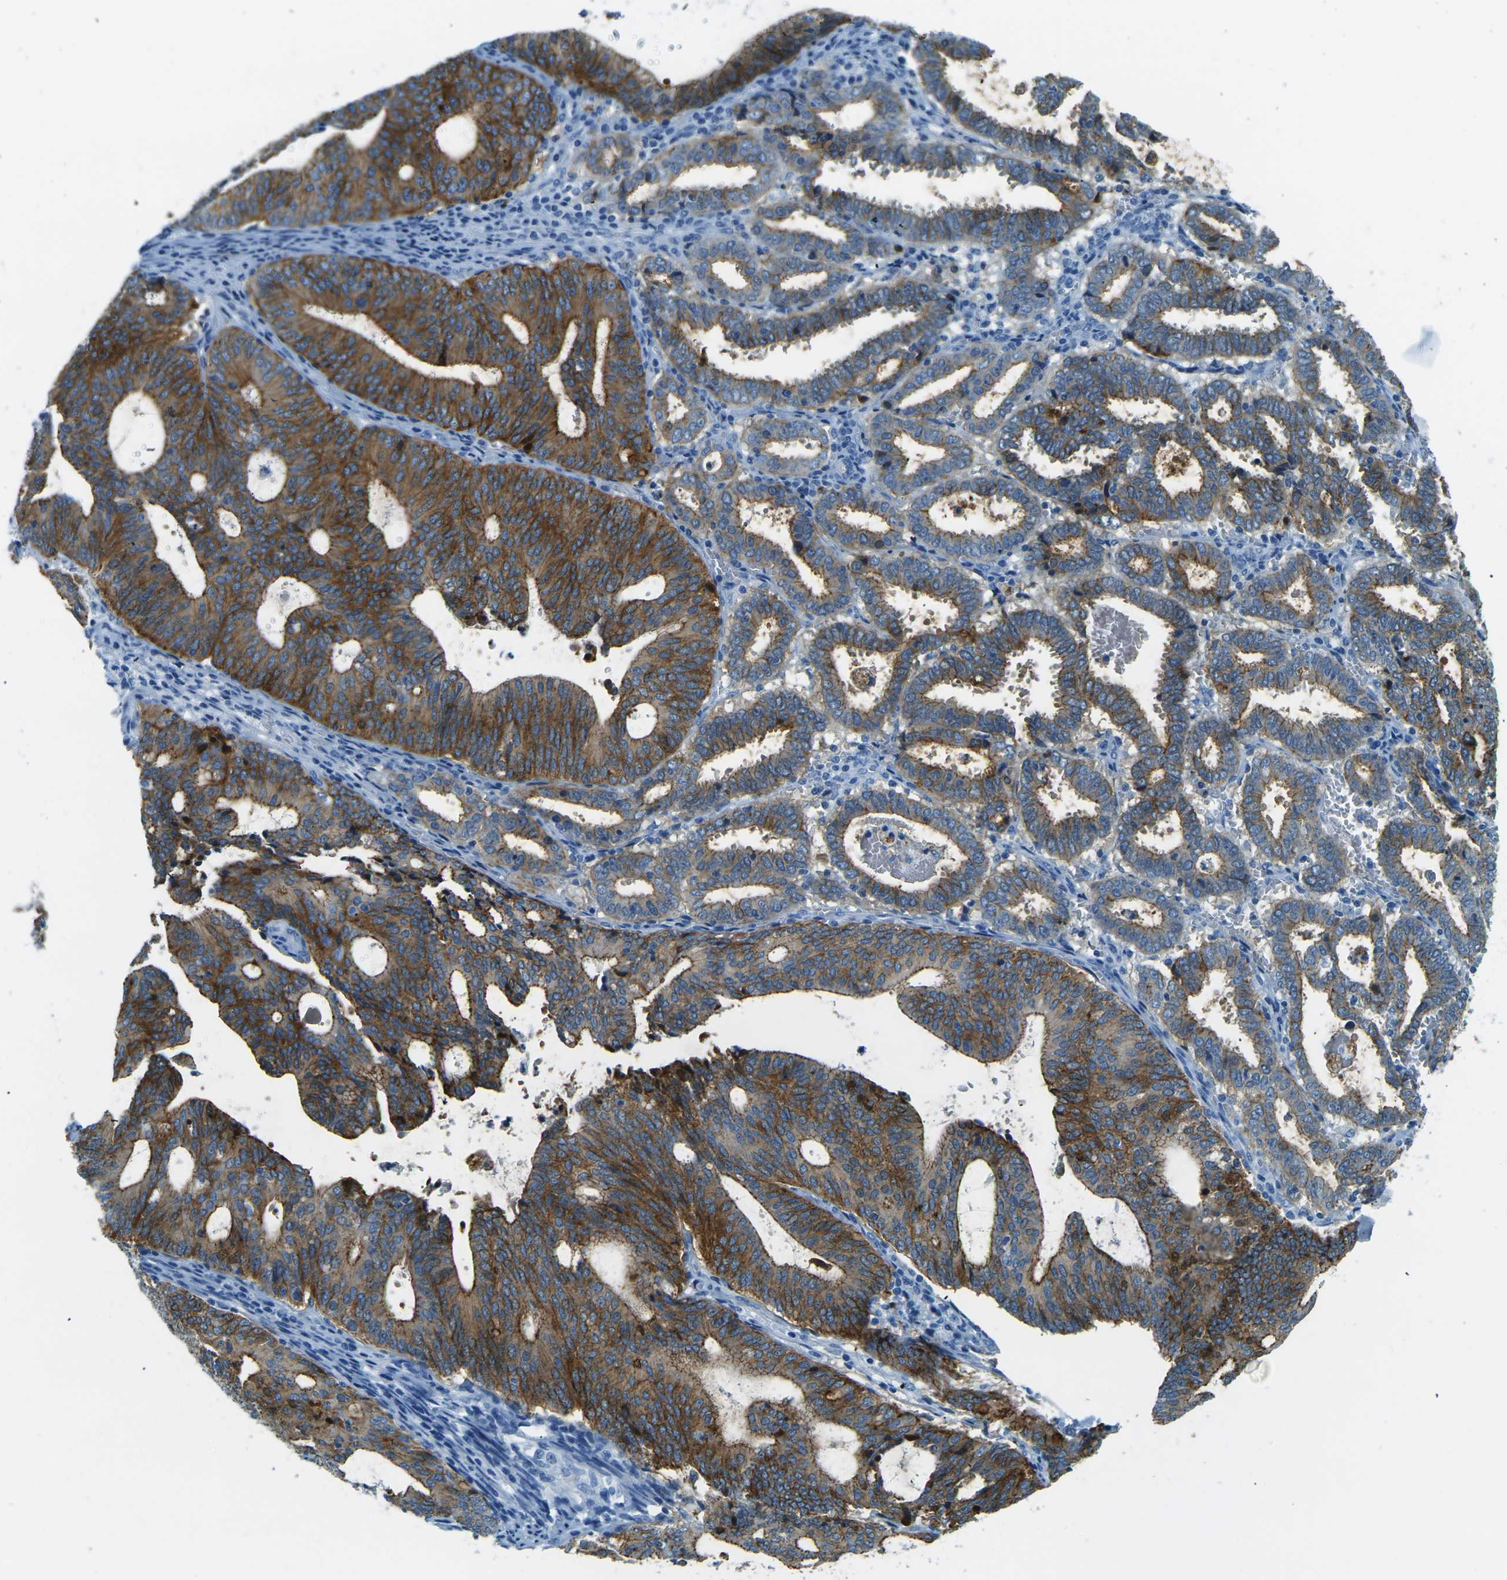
{"staining": {"intensity": "strong", "quantity": ">75%", "location": "cytoplasmic/membranous"}, "tissue": "endometrial cancer", "cell_type": "Tumor cells", "image_type": "cancer", "snomed": [{"axis": "morphology", "description": "Adenocarcinoma, NOS"}, {"axis": "topography", "description": "Uterus"}], "caption": "Protein analysis of endometrial cancer tissue shows strong cytoplasmic/membranous positivity in about >75% of tumor cells. (Stains: DAB (3,3'-diaminobenzidine) in brown, nuclei in blue, Microscopy: brightfield microscopy at high magnification).", "gene": "OCLN", "patient": {"sex": "female", "age": 83}}